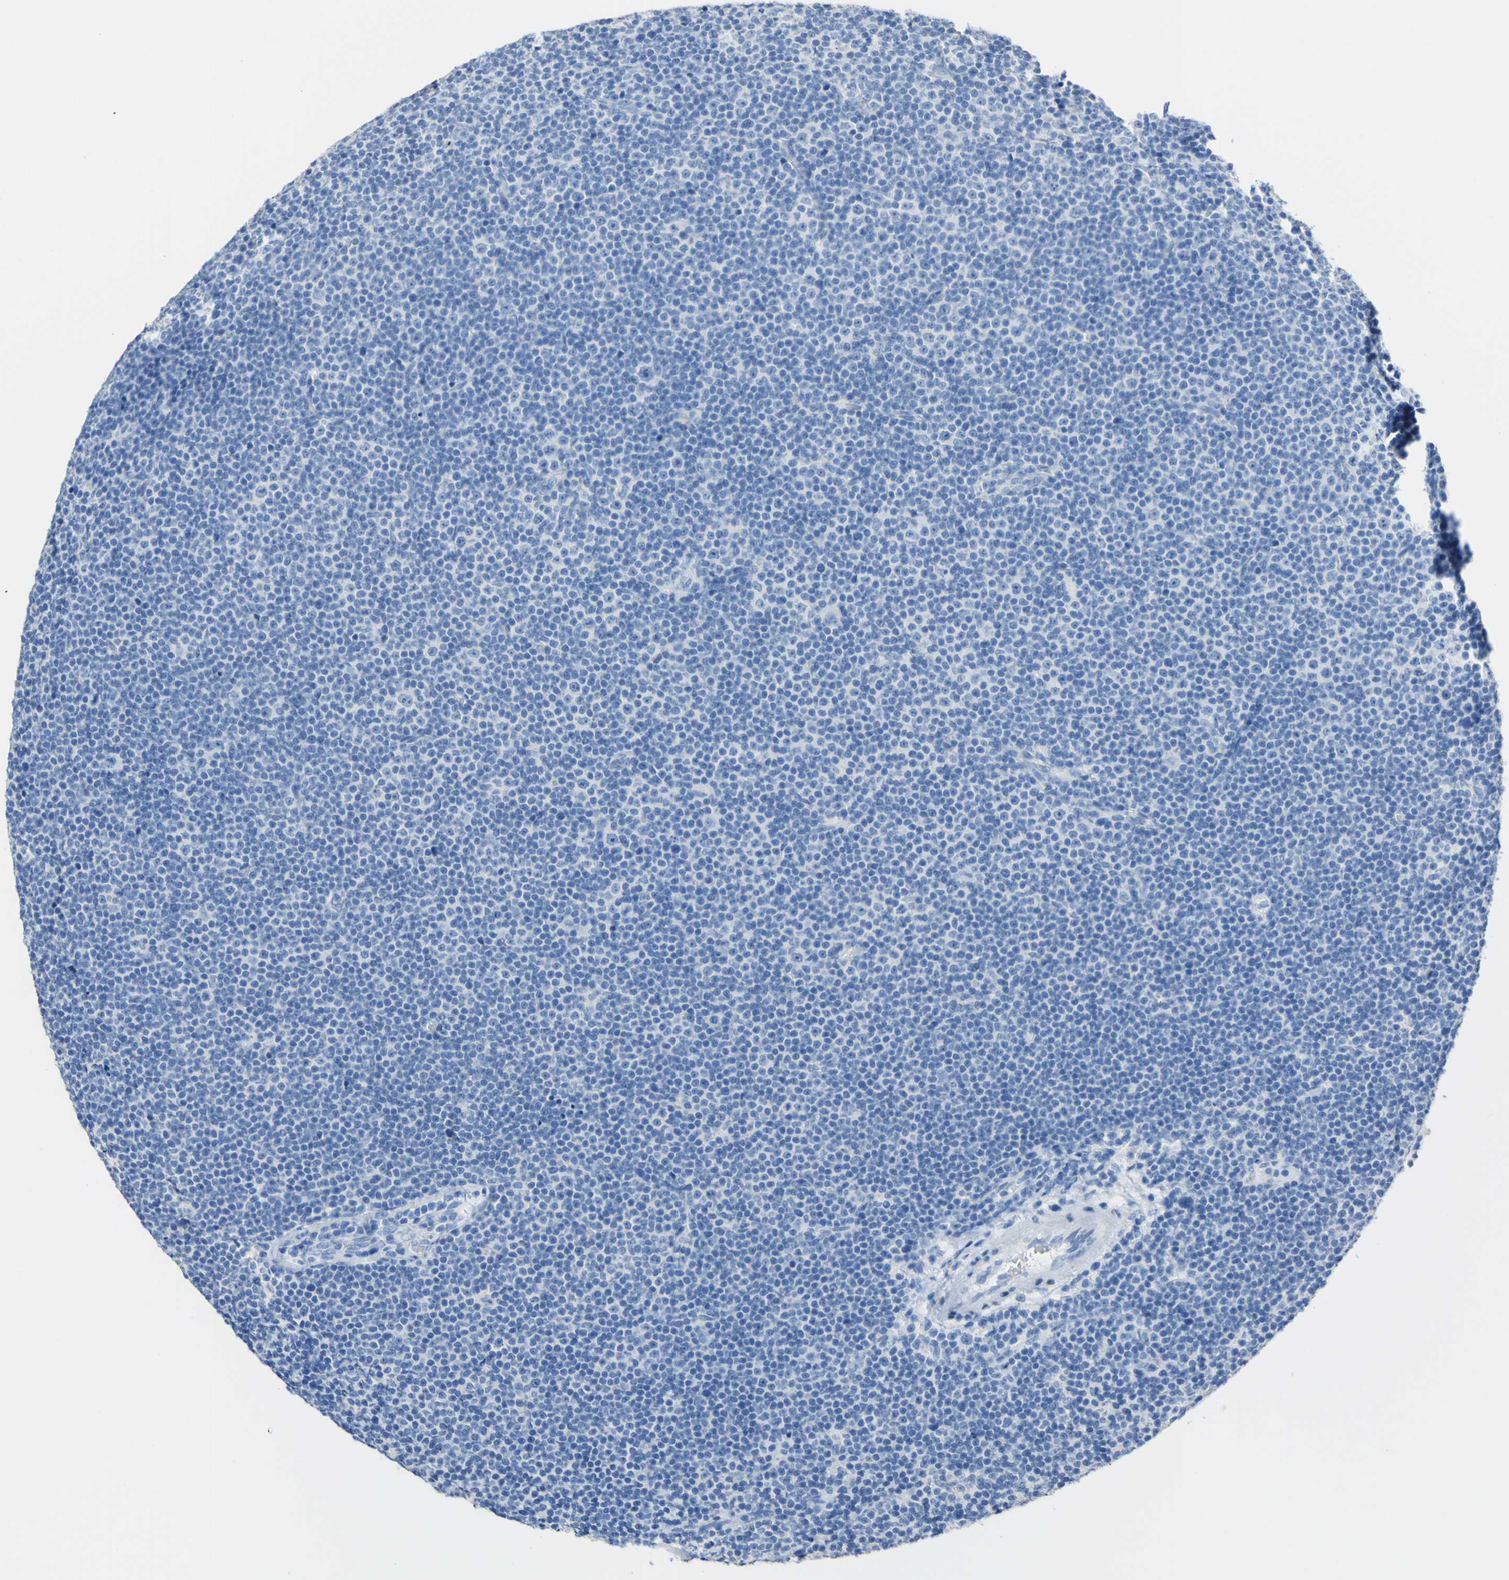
{"staining": {"intensity": "negative", "quantity": "none", "location": "none"}, "tissue": "lymphoma", "cell_type": "Tumor cells", "image_type": "cancer", "snomed": [{"axis": "morphology", "description": "Malignant lymphoma, non-Hodgkin's type, Low grade"}, {"axis": "topography", "description": "Lymph node"}], "caption": "Malignant lymphoma, non-Hodgkin's type (low-grade) was stained to show a protein in brown. There is no significant positivity in tumor cells.", "gene": "DSC2", "patient": {"sex": "female", "age": 67}}